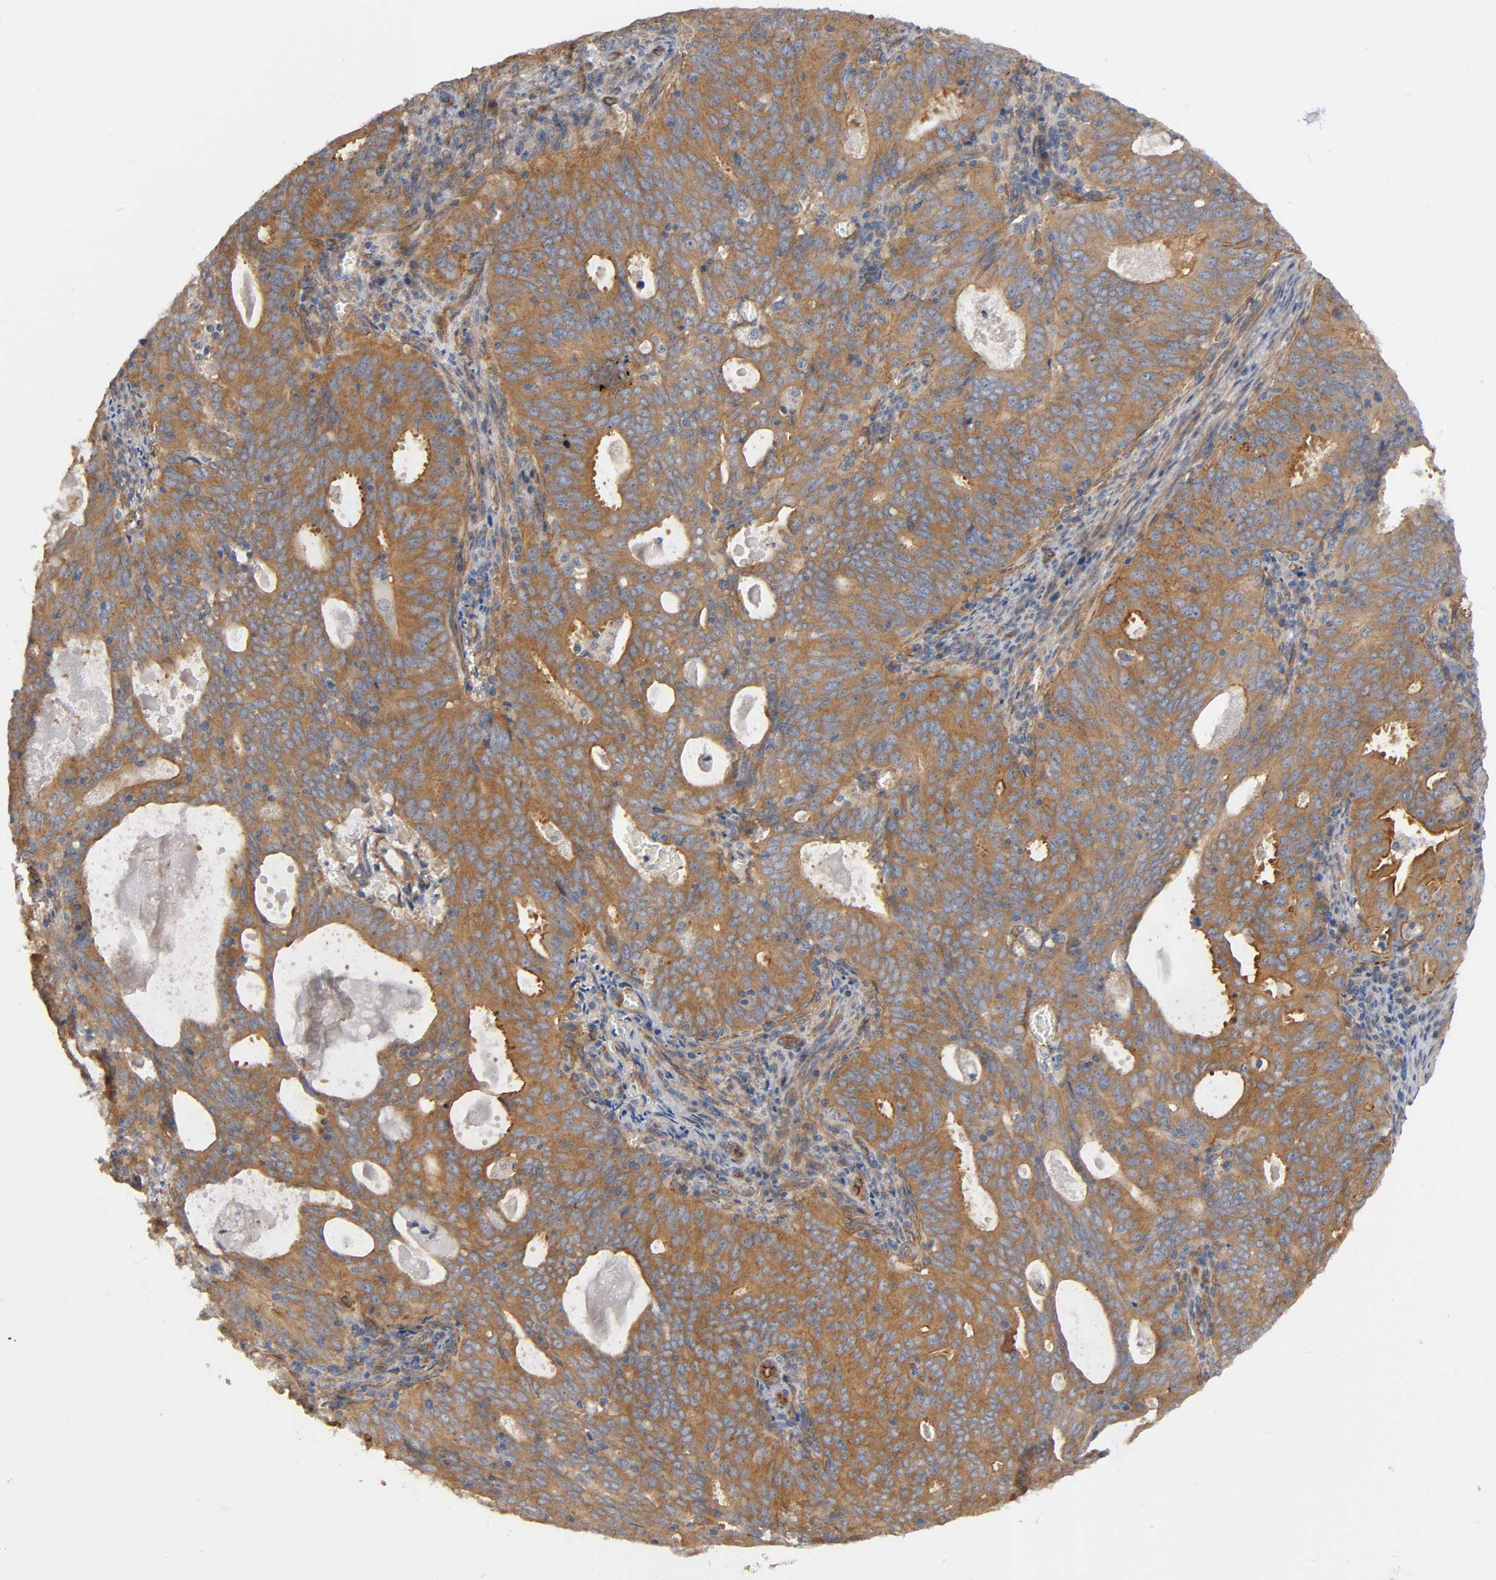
{"staining": {"intensity": "moderate", "quantity": ">75%", "location": "cytoplasmic/membranous"}, "tissue": "cervical cancer", "cell_type": "Tumor cells", "image_type": "cancer", "snomed": [{"axis": "morphology", "description": "Adenocarcinoma, NOS"}, {"axis": "topography", "description": "Cervix"}], "caption": "This photomicrograph shows cervical adenocarcinoma stained with immunohistochemistry (IHC) to label a protein in brown. The cytoplasmic/membranous of tumor cells show moderate positivity for the protein. Nuclei are counter-stained blue.", "gene": "MARS1", "patient": {"sex": "female", "age": 44}}